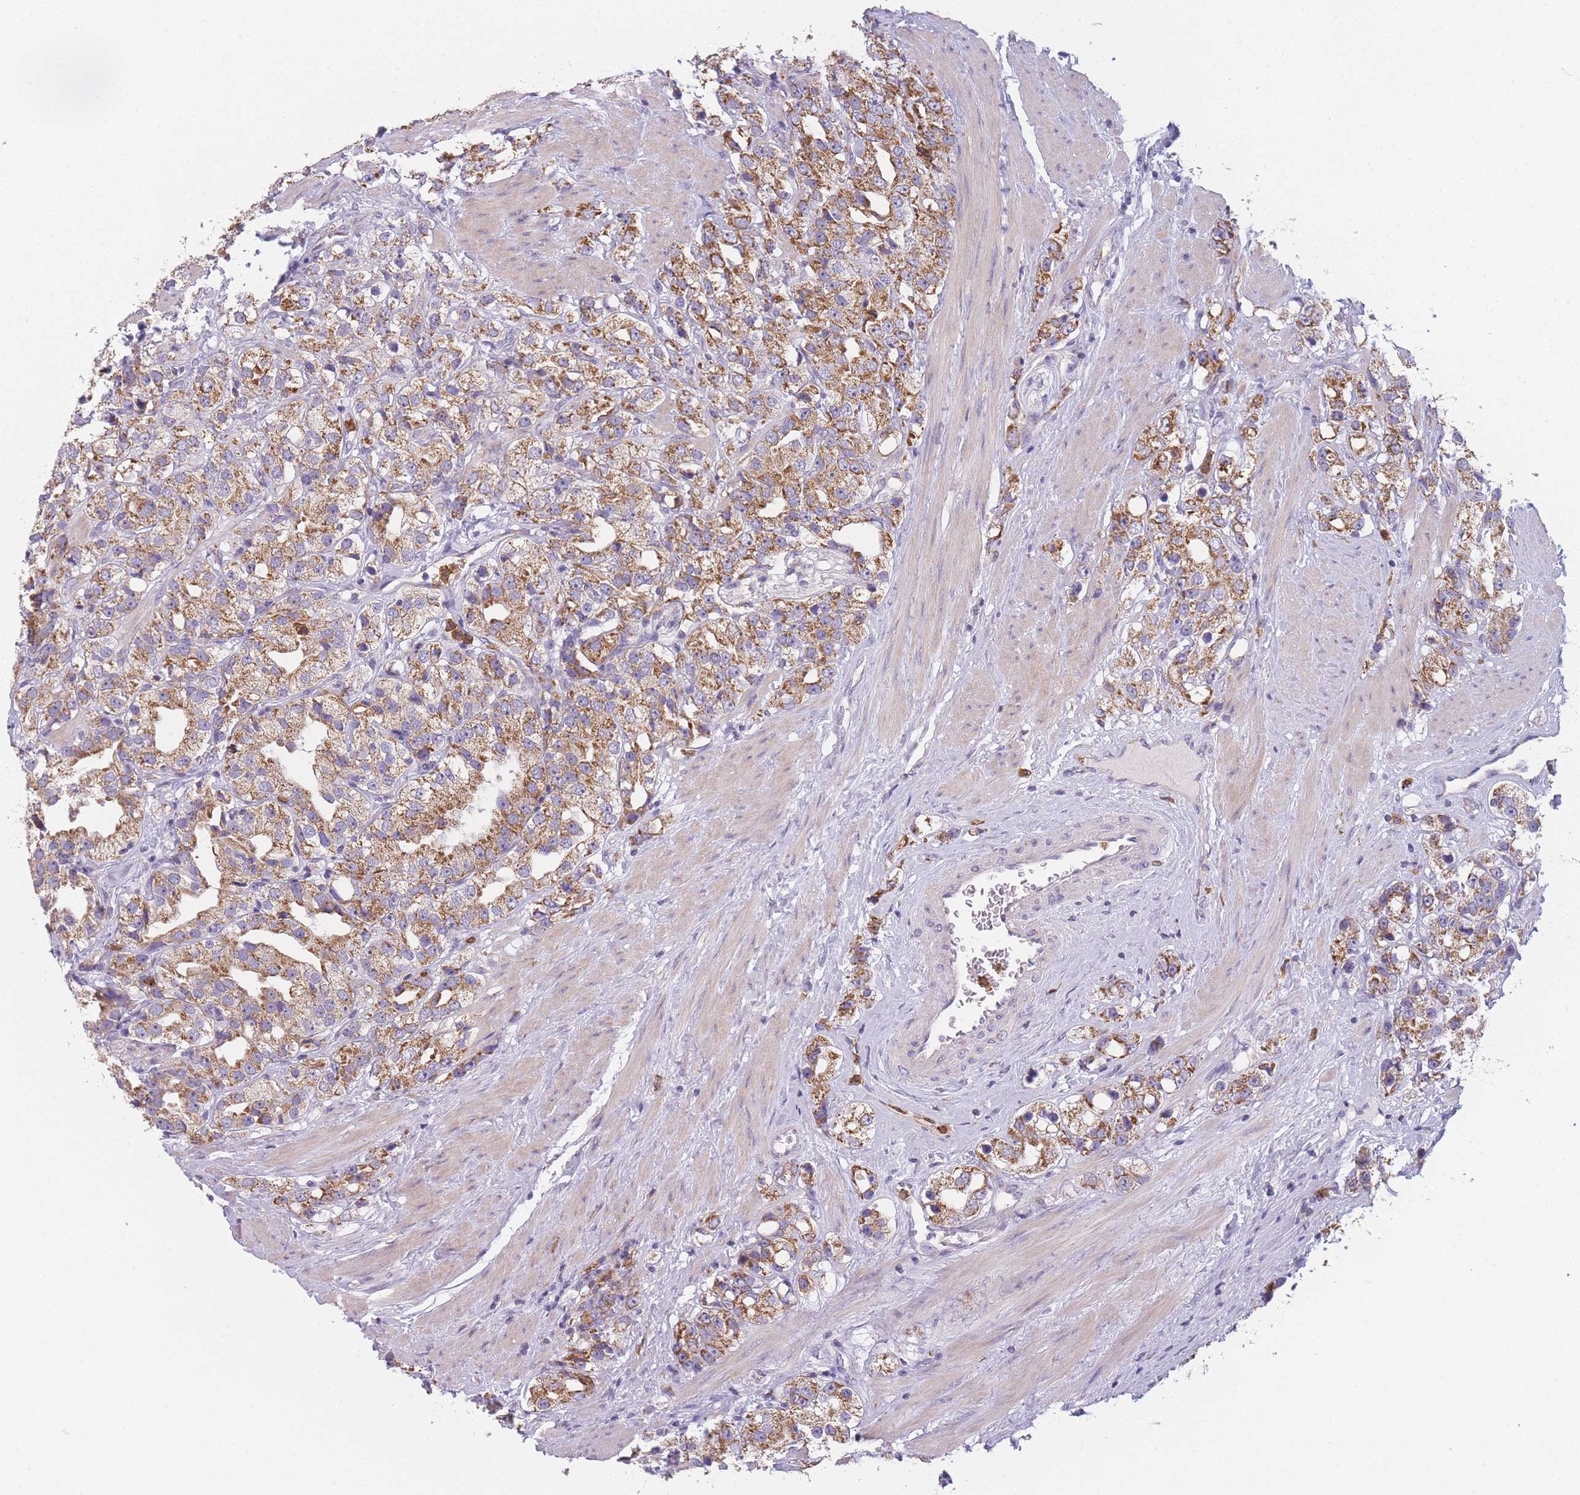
{"staining": {"intensity": "moderate", "quantity": ">75%", "location": "cytoplasmic/membranous"}, "tissue": "prostate cancer", "cell_type": "Tumor cells", "image_type": "cancer", "snomed": [{"axis": "morphology", "description": "Adenocarcinoma, NOS"}, {"axis": "topography", "description": "Prostate"}], "caption": "DAB (3,3'-diaminobenzidine) immunohistochemical staining of human prostate cancer demonstrates moderate cytoplasmic/membranous protein positivity in approximately >75% of tumor cells. (Stains: DAB (3,3'-diaminobenzidine) in brown, nuclei in blue, Microscopy: brightfield microscopy at high magnification).", "gene": "PRAM1", "patient": {"sex": "male", "age": 79}}